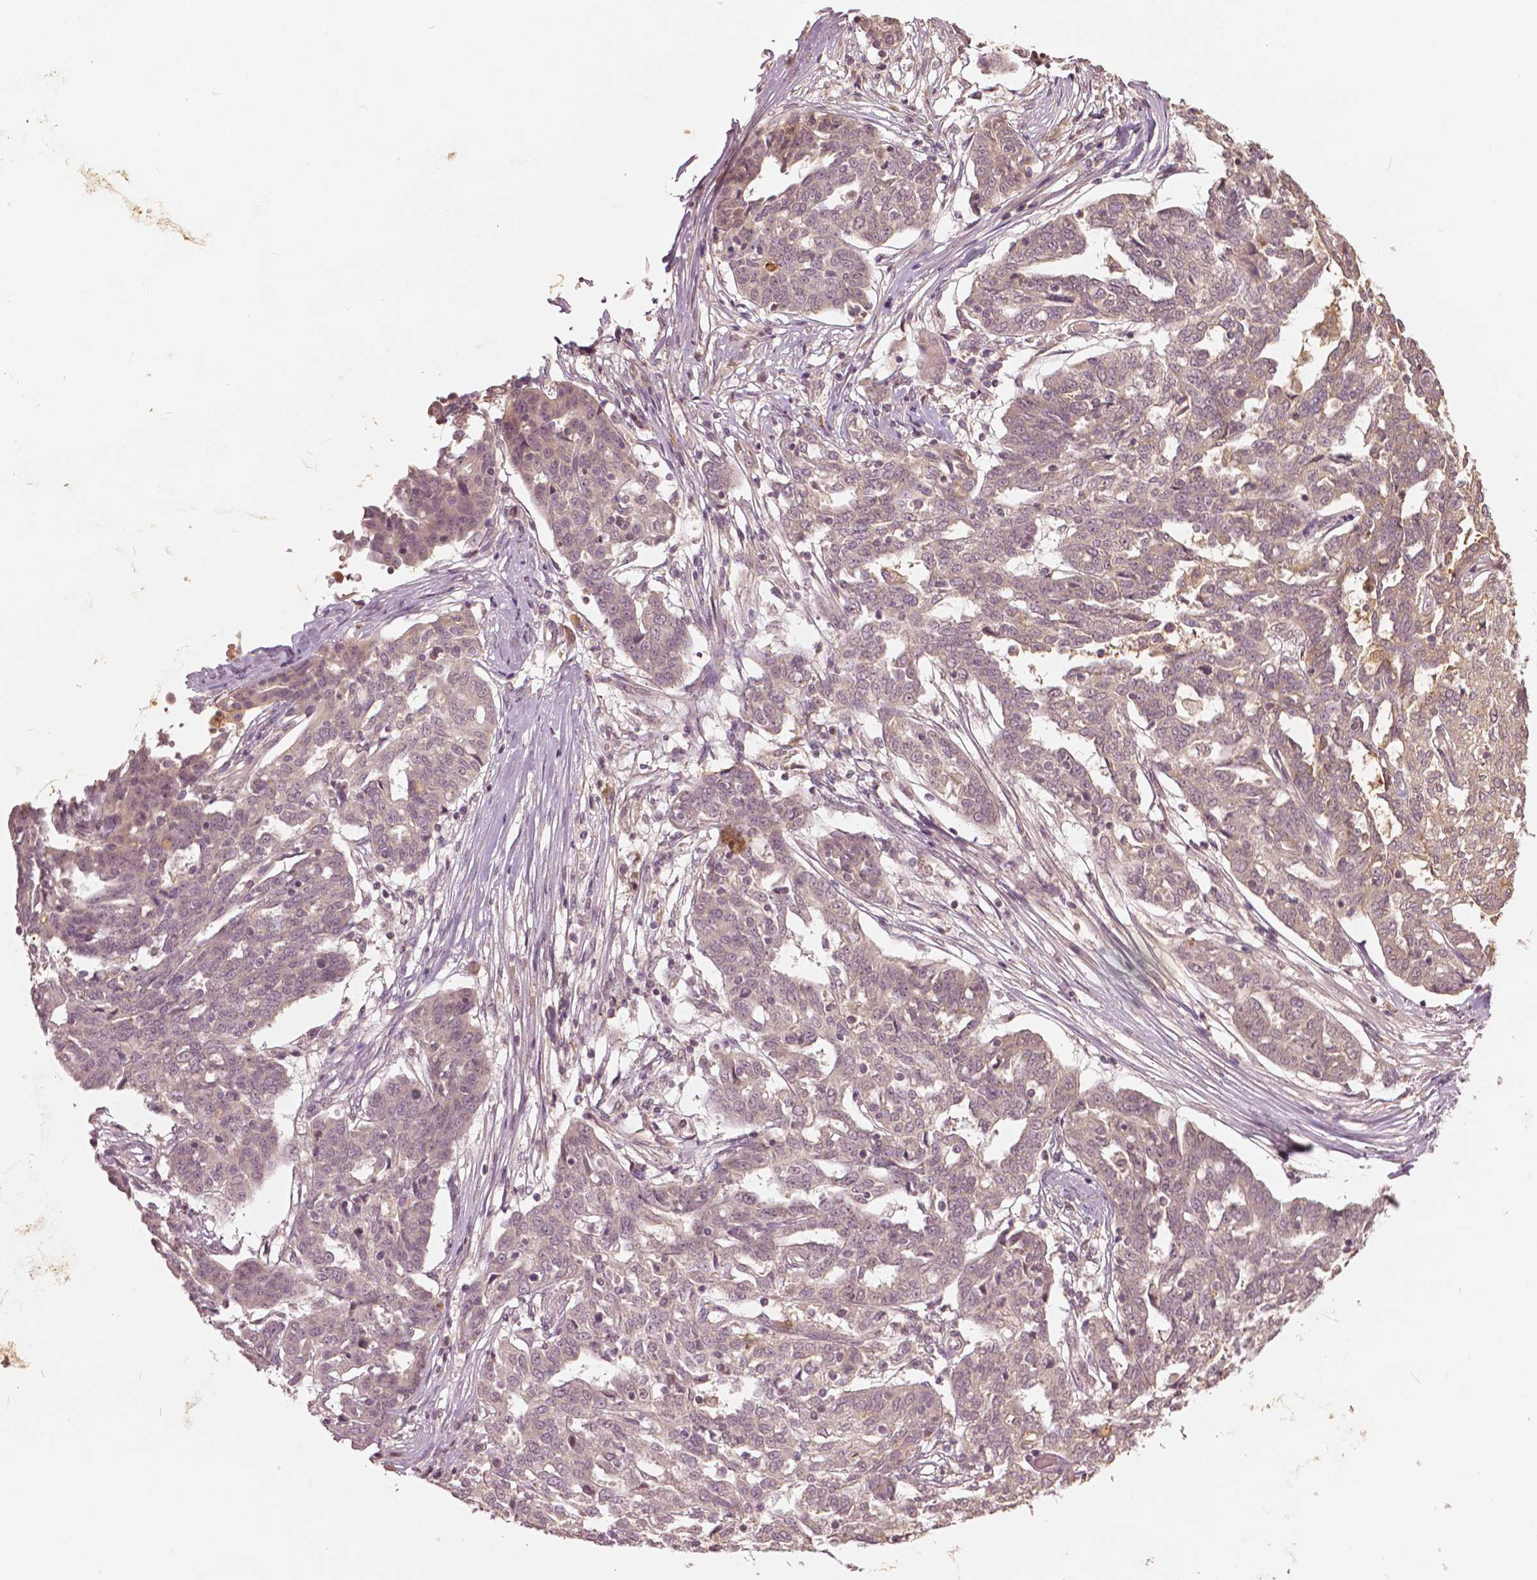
{"staining": {"intensity": "weak", "quantity": "25%-75%", "location": "cytoplasmic/membranous,nuclear"}, "tissue": "ovarian cancer", "cell_type": "Tumor cells", "image_type": "cancer", "snomed": [{"axis": "morphology", "description": "Cystadenocarcinoma, serous, NOS"}, {"axis": "topography", "description": "Ovary"}], "caption": "High-power microscopy captured an IHC photomicrograph of ovarian cancer (serous cystadenocarcinoma), revealing weak cytoplasmic/membranous and nuclear positivity in about 25%-75% of tumor cells. The protein of interest is stained brown, and the nuclei are stained in blue (DAB IHC with brightfield microscopy, high magnification).", "gene": "ANGPTL4", "patient": {"sex": "female", "age": 67}}